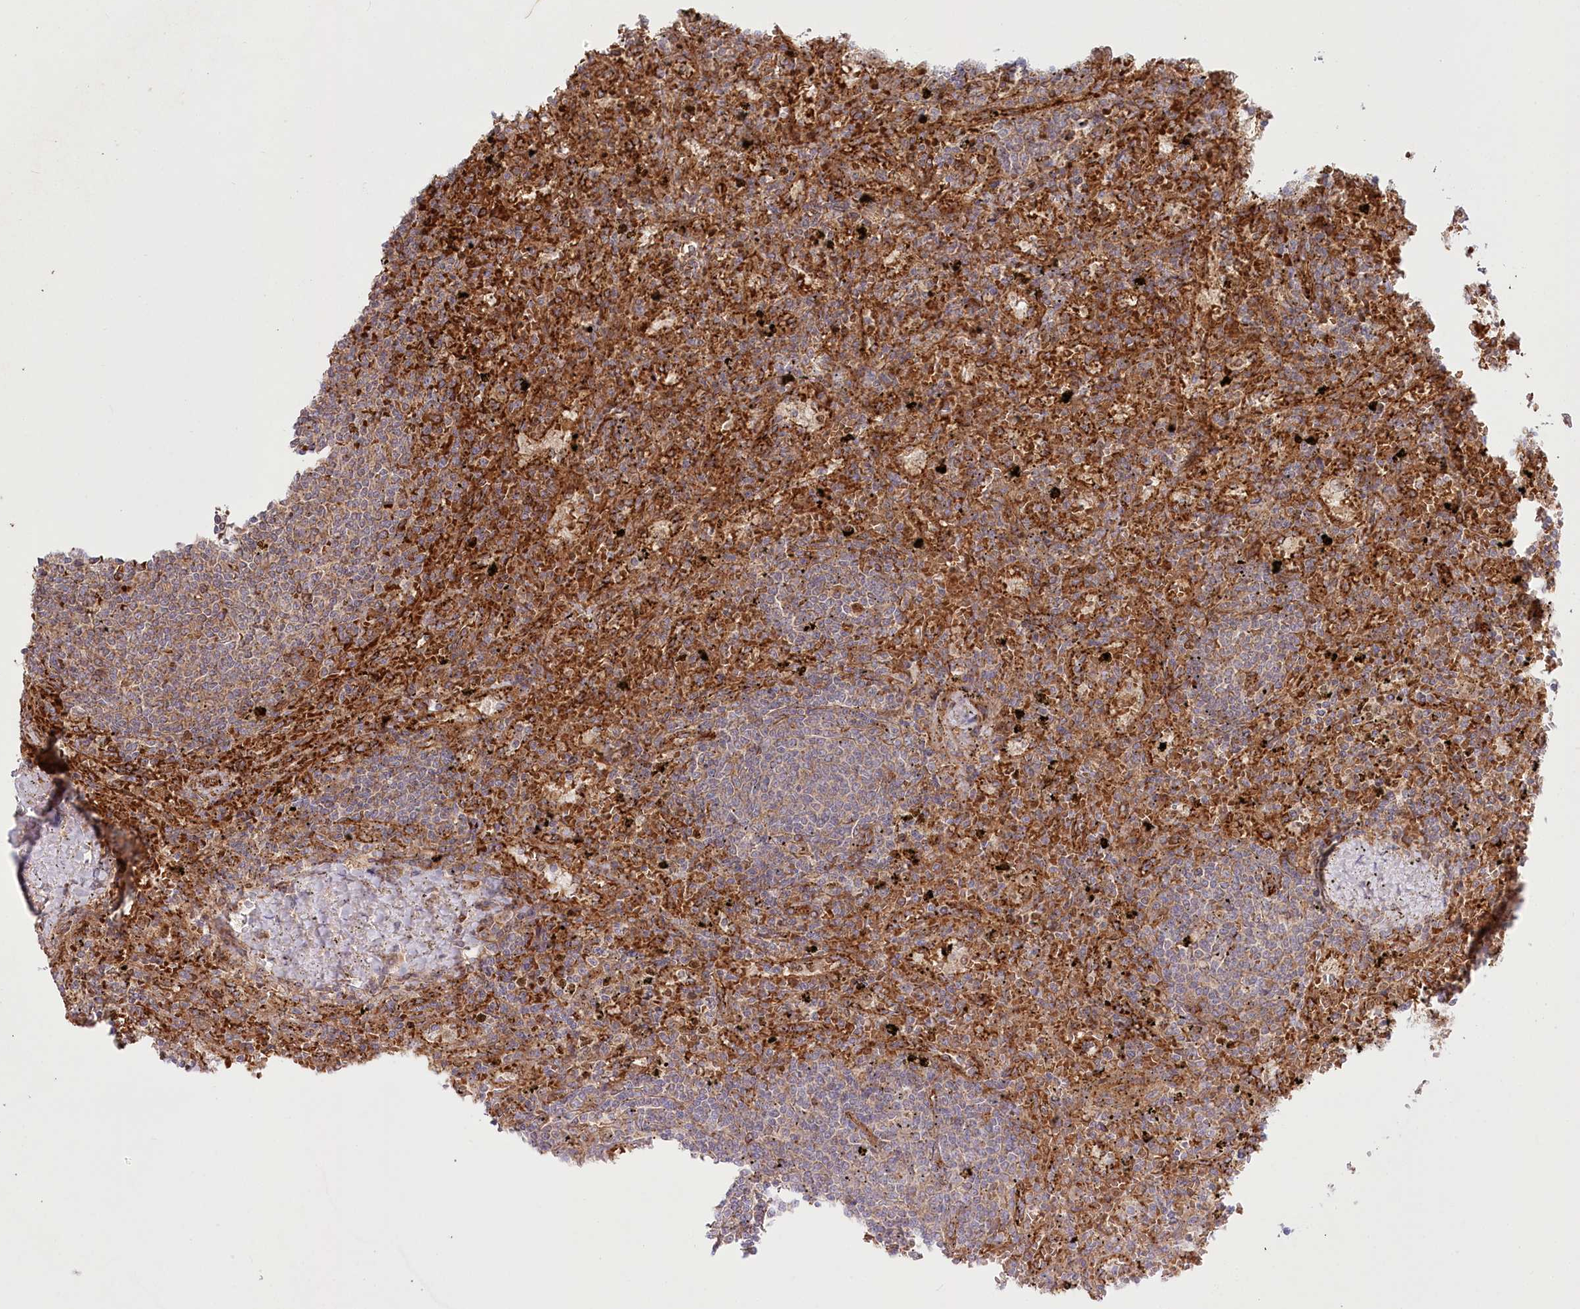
{"staining": {"intensity": "weak", "quantity": "<25%", "location": "cytoplasmic/membranous"}, "tissue": "lymphoma", "cell_type": "Tumor cells", "image_type": "cancer", "snomed": [{"axis": "morphology", "description": "Malignant lymphoma, non-Hodgkin's type, Low grade"}, {"axis": "topography", "description": "Spleen"}], "caption": "Immunohistochemical staining of human malignant lymphoma, non-Hodgkin's type (low-grade) demonstrates no significant staining in tumor cells.", "gene": "COMMD3", "patient": {"sex": "male", "age": 76}}